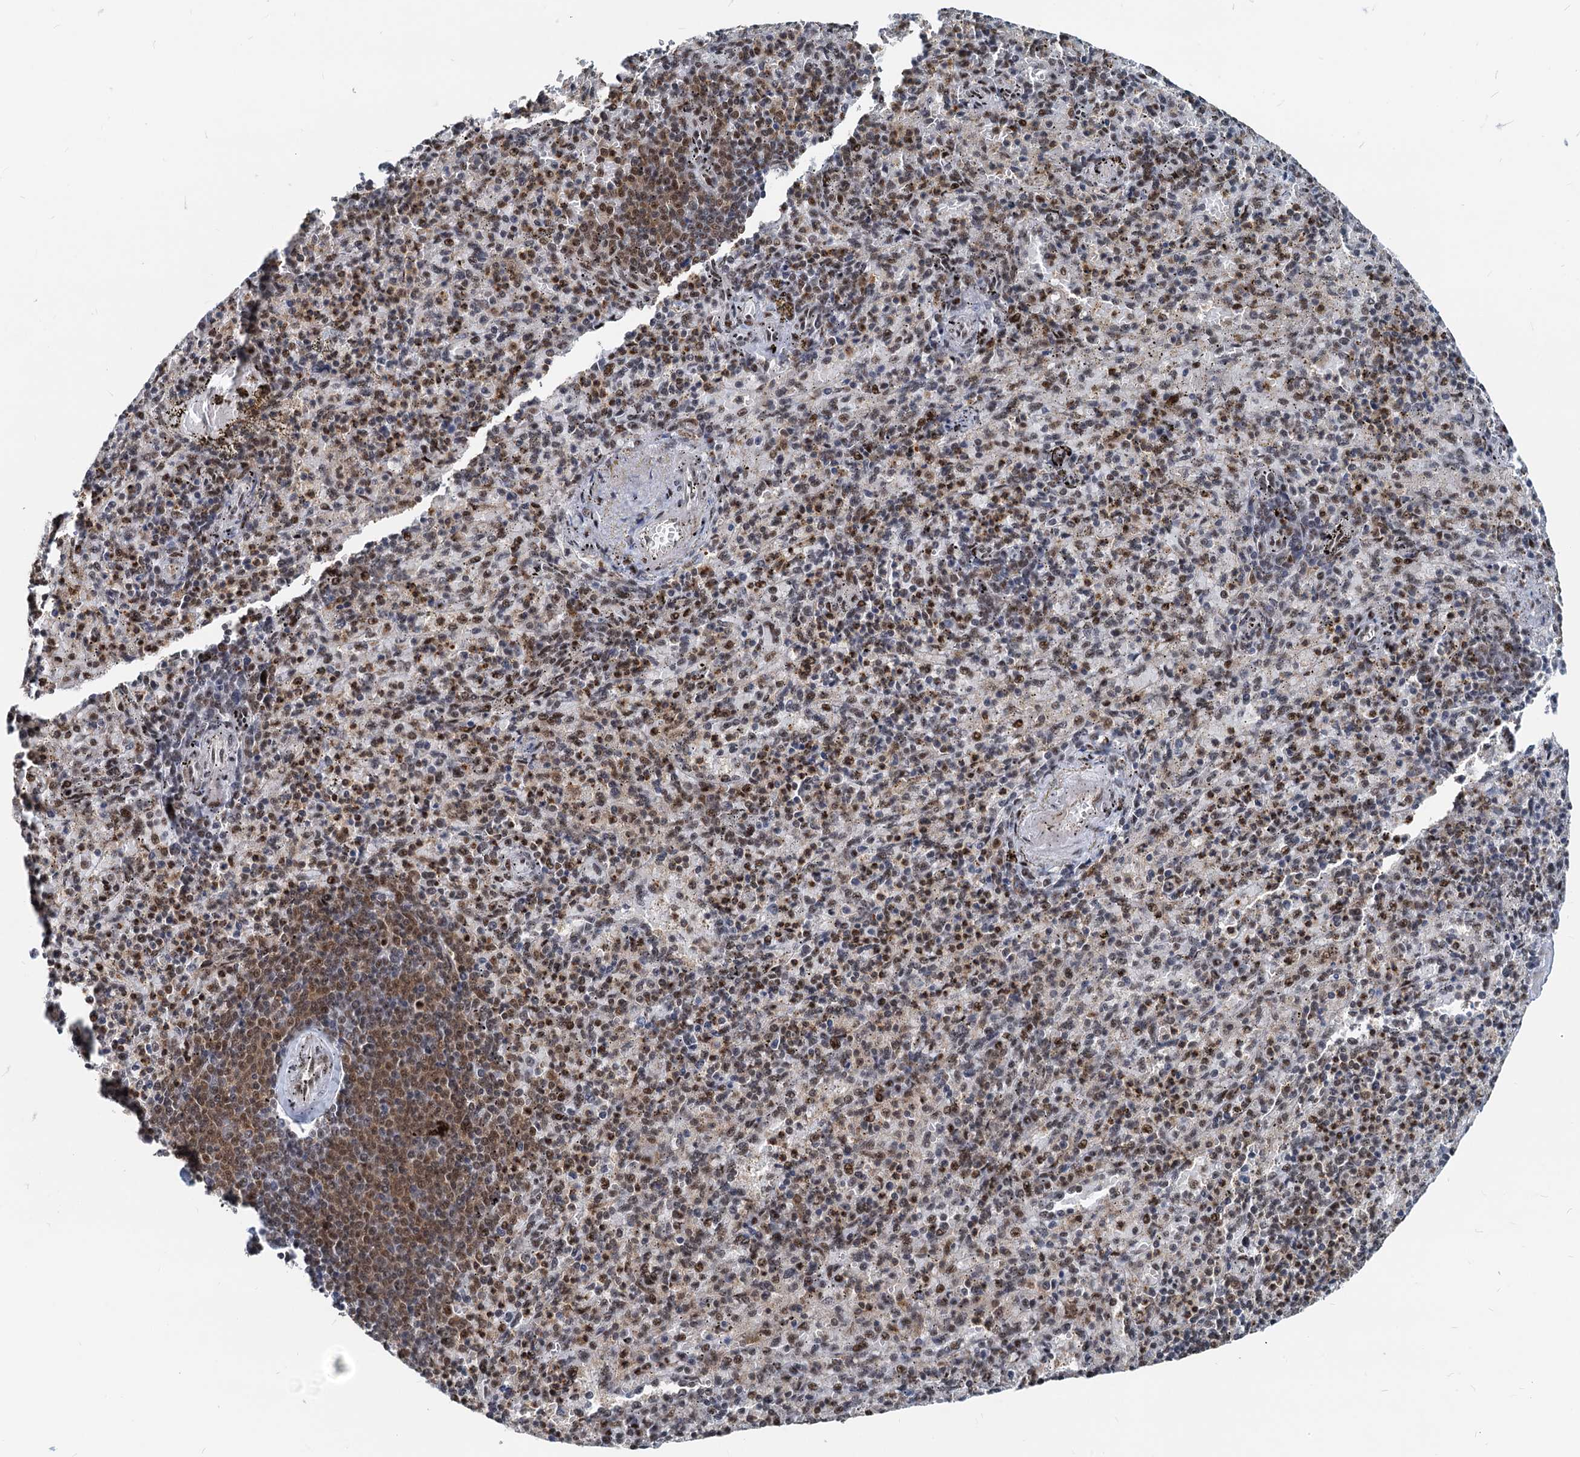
{"staining": {"intensity": "strong", "quantity": ">75%", "location": "nuclear"}, "tissue": "spleen", "cell_type": "Cells in red pulp", "image_type": "normal", "snomed": [{"axis": "morphology", "description": "Normal tissue, NOS"}, {"axis": "topography", "description": "Spleen"}], "caption": "Spleen stained with DAB IHC shows high levels of strong nuclear positivity in about >75% of cells in red pulp. (IHC, brightfield microscopy, high magnification).", "gene": "RBM26", "patient": {"sex": "female", "age": 74}}